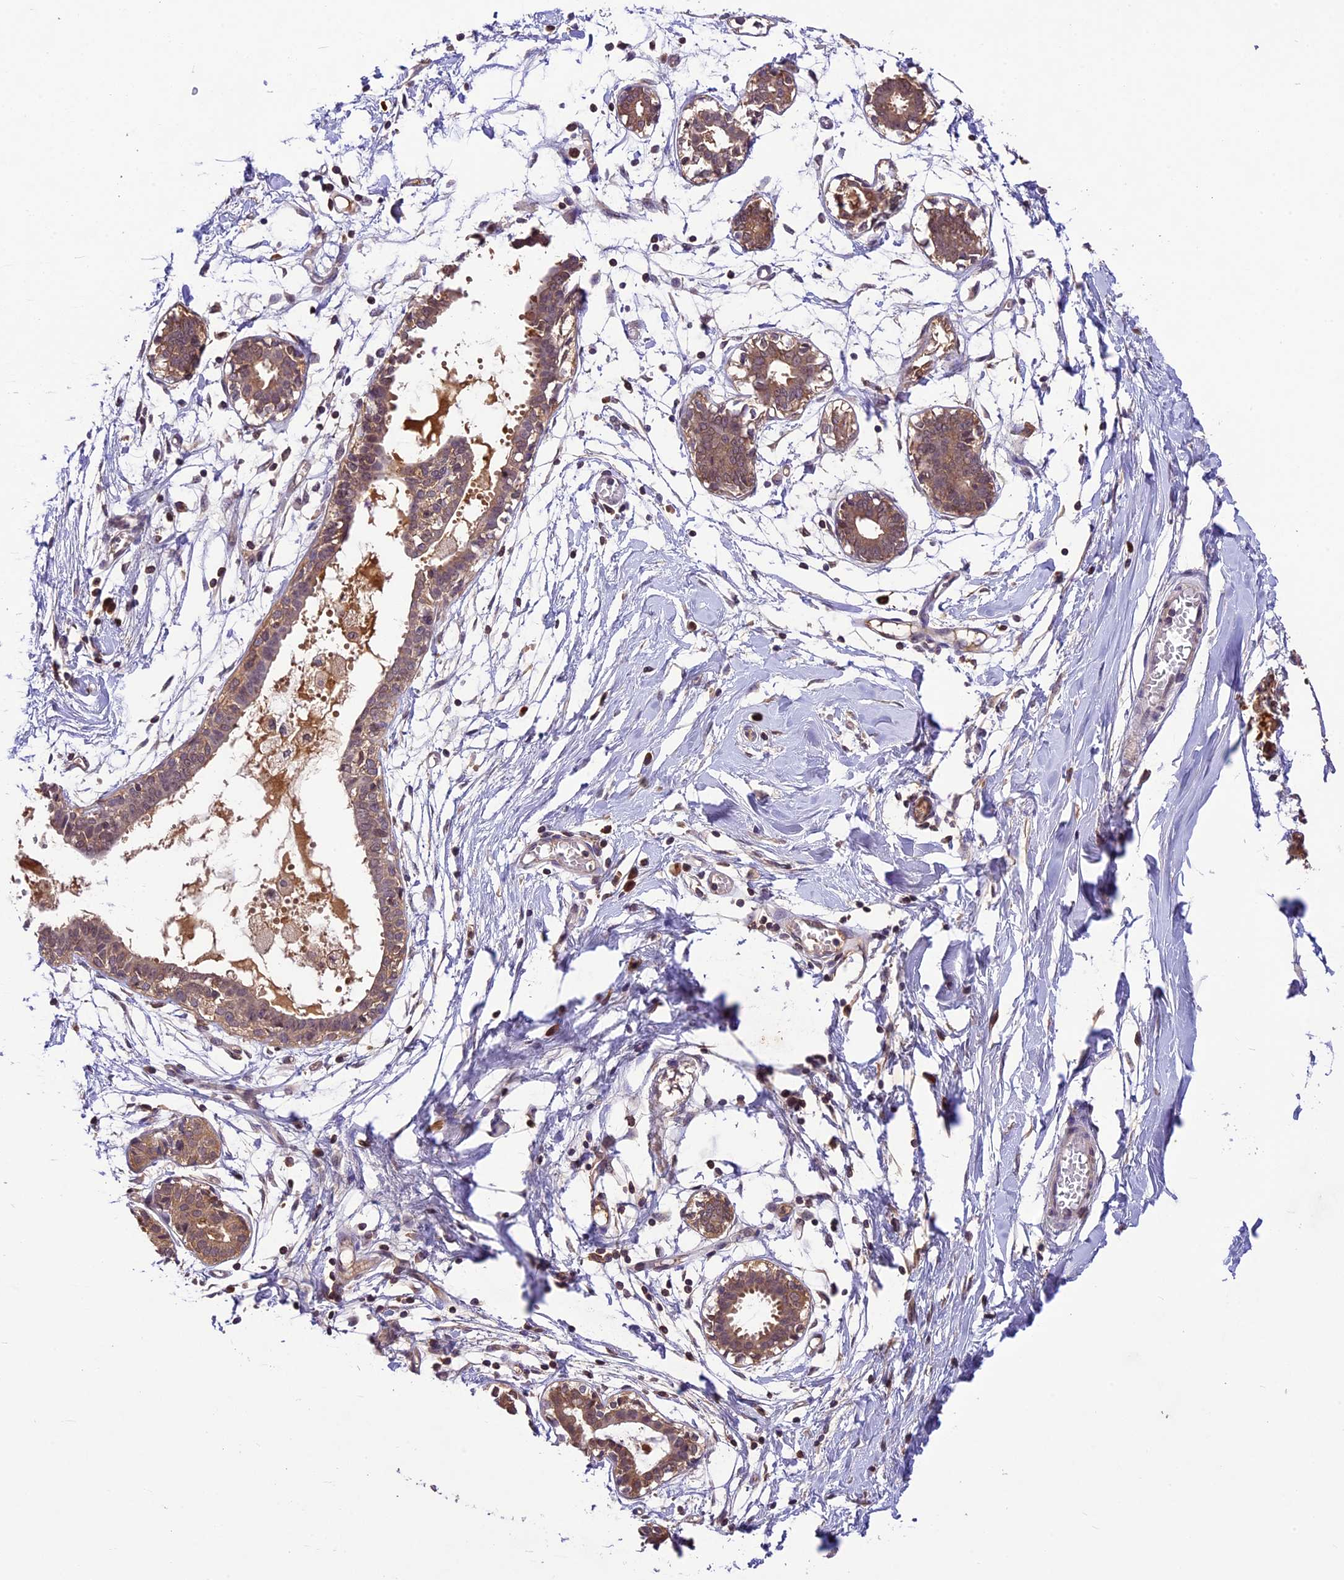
{"staining": {"intensity": "weak", "quantity": "25%-75%", "location": "nuclear"}, "tissue": "breast", "cell_type": "Adipocytes", "image_type": "normal", "snomed": [{"axis": "morphology", "description": "Normal tissue, NOS"}, {"axis": "topography", "description": "Breast"}], "caption": "An immunohistochemistry image of unremarkable tissue is shown. Protein staining in brown highlights weak nuclear positivity in breast within adipocytes. (Stains: DAB (3,3'-diaminobenzidine) in brown, nuclei in blue, Microscopy: brightfield microscopy at high magnification).", "gene": "ATP10A", "patient": {"sex": "female", "age": 27}}